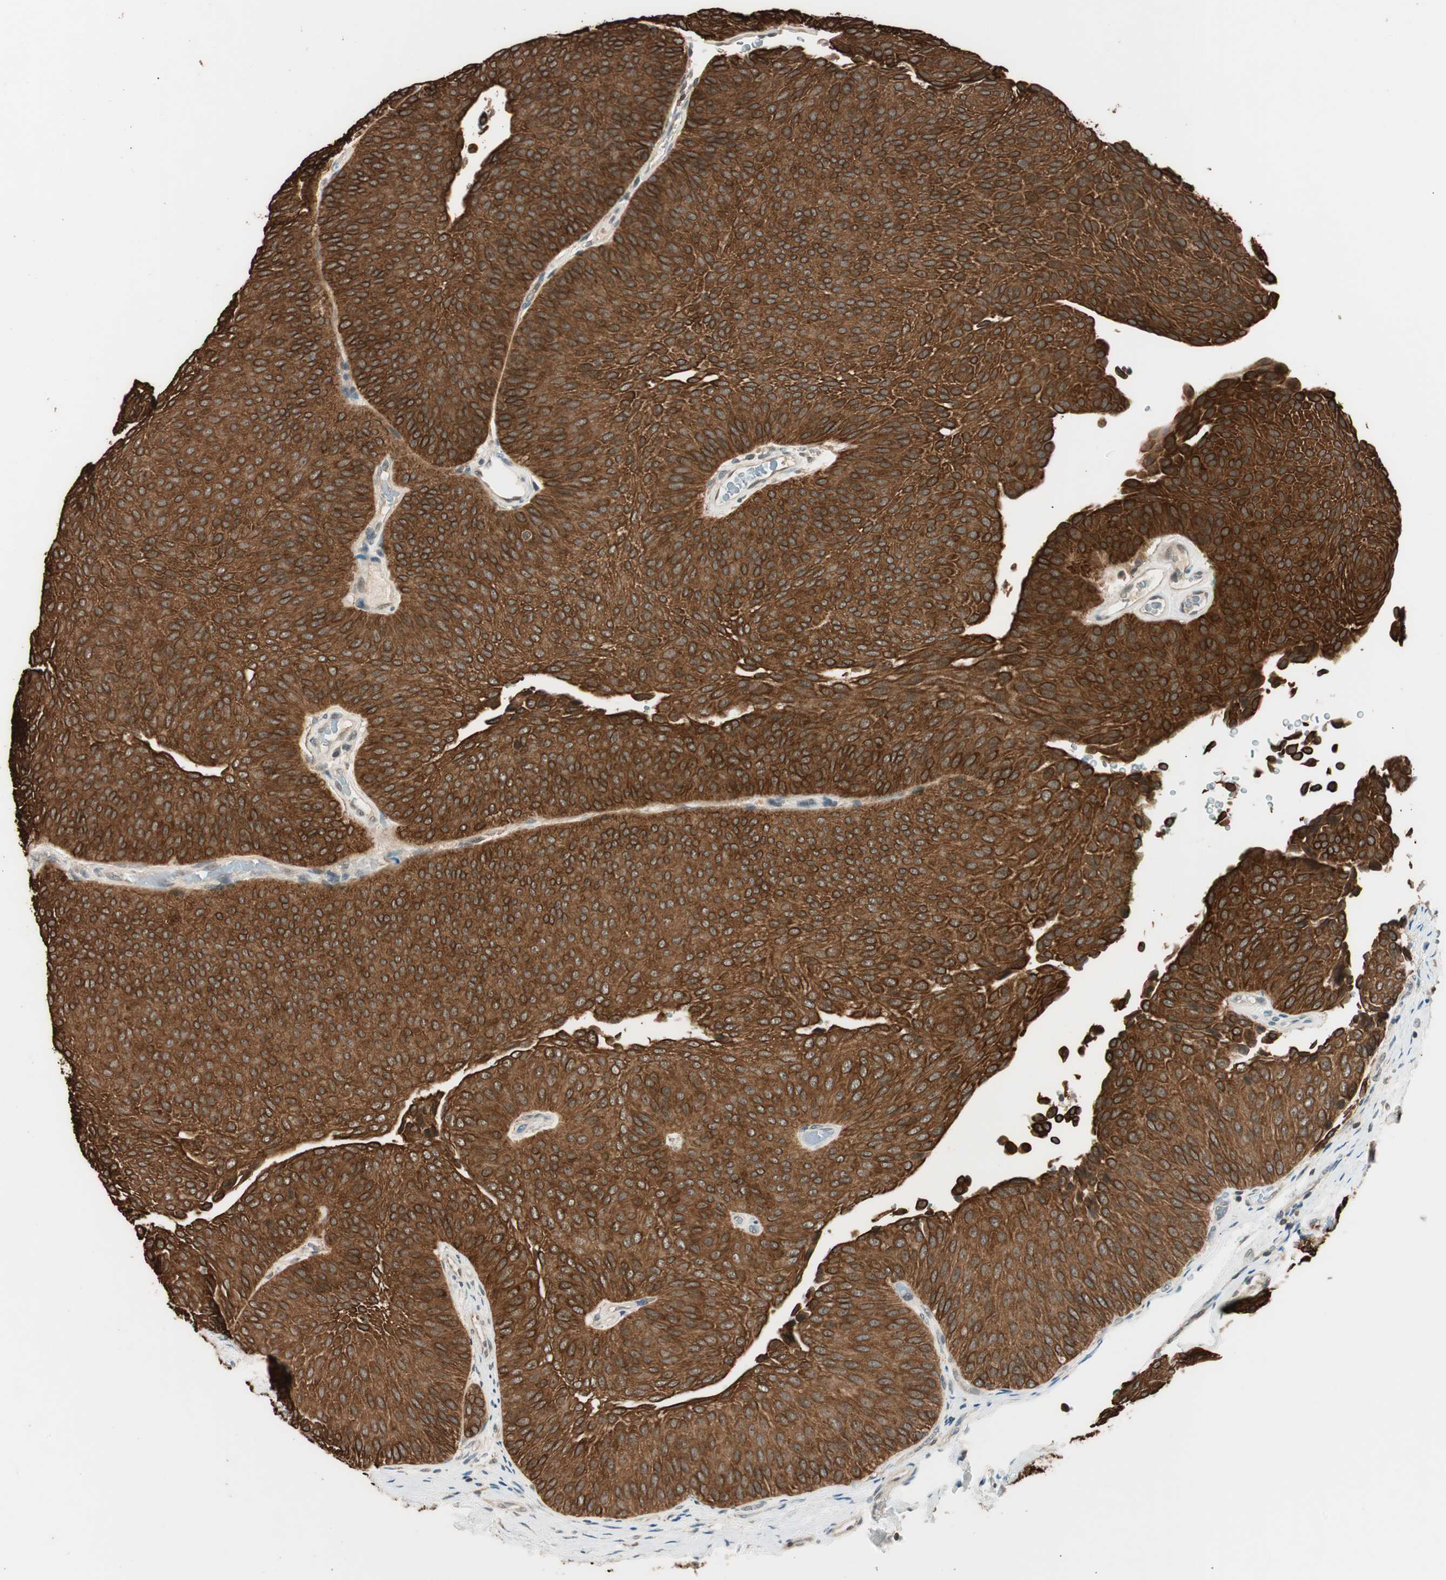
{"staining": {"intensity": "strong", "quantity": ">75%", "location": "cytoplasmic/membranous"}, "tissue": "urothelial cancer", "cell_type": "Tumor cells", "image_type": "cancer", "snomed": [{"axis": "morphology", "description": "Urothelial carcinoma, Low grade"}, {"axis": "topography", "description": "Urinary bladder"}], "caption": "Tumor cells demonstrate strong cytoplasmic/membranous positivity in approximately >75% of cells in urothelial carcinoma (low-grade).", "gene": "TRIM21", "patient": {"sex": "female", "age": 60}}